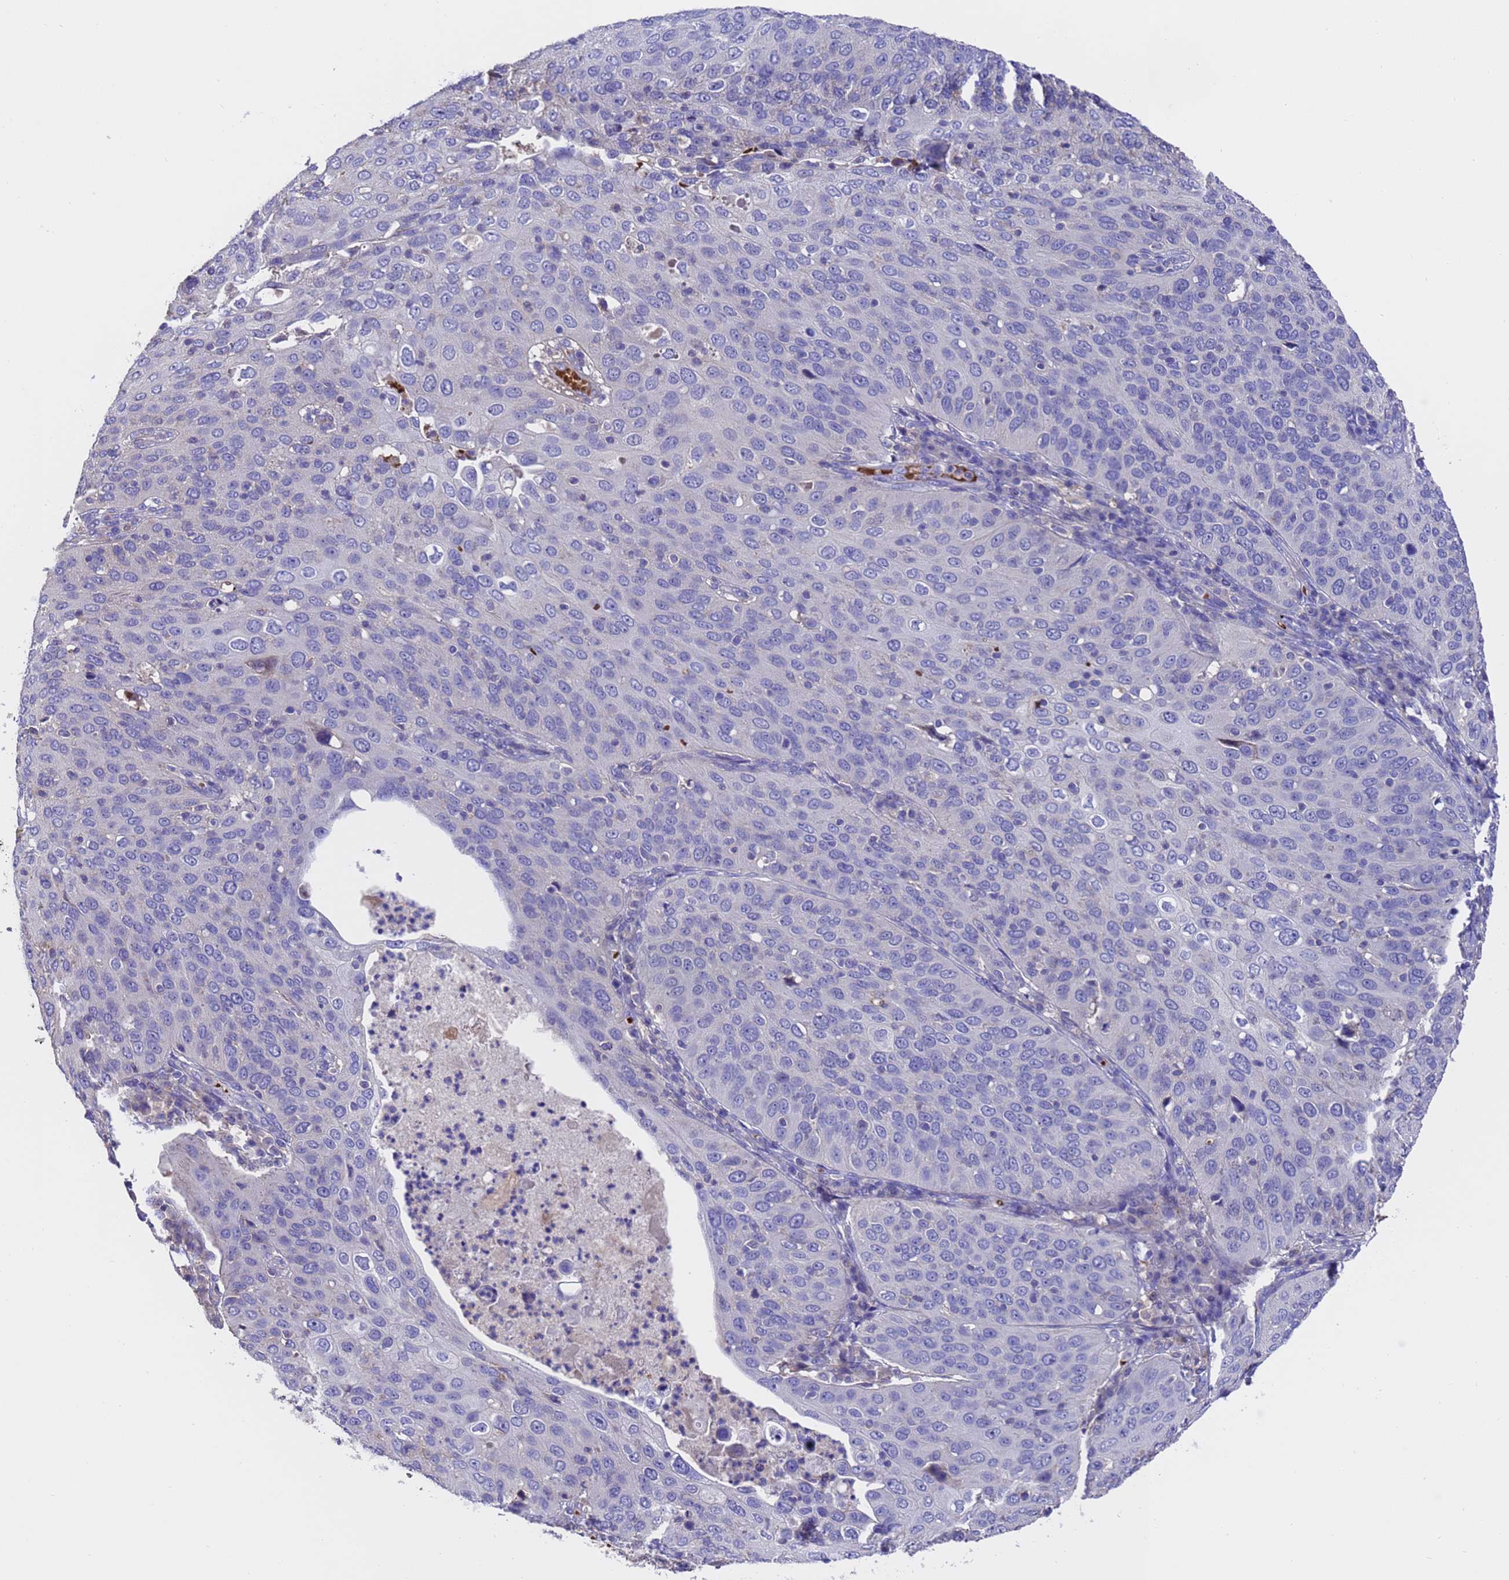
{"staining": {"intensity": "negative", "quantity": "none", "location": "none"}, "tissue": "cervical cancer", "cell_type": "Tumor cells", "image_type": "cancer", "snomed": [{"axis": "morphology", "description": "Squamous cell carcinoma, NOS"}, {"axis": "topography", "description": "Cervix"}], "caption": "Tumor cells show no significant protein positivity in cervical cancer (squamous cell carcinoma).", "gene": "ELP6", "patient": {"sex": "female", "age": 36}}